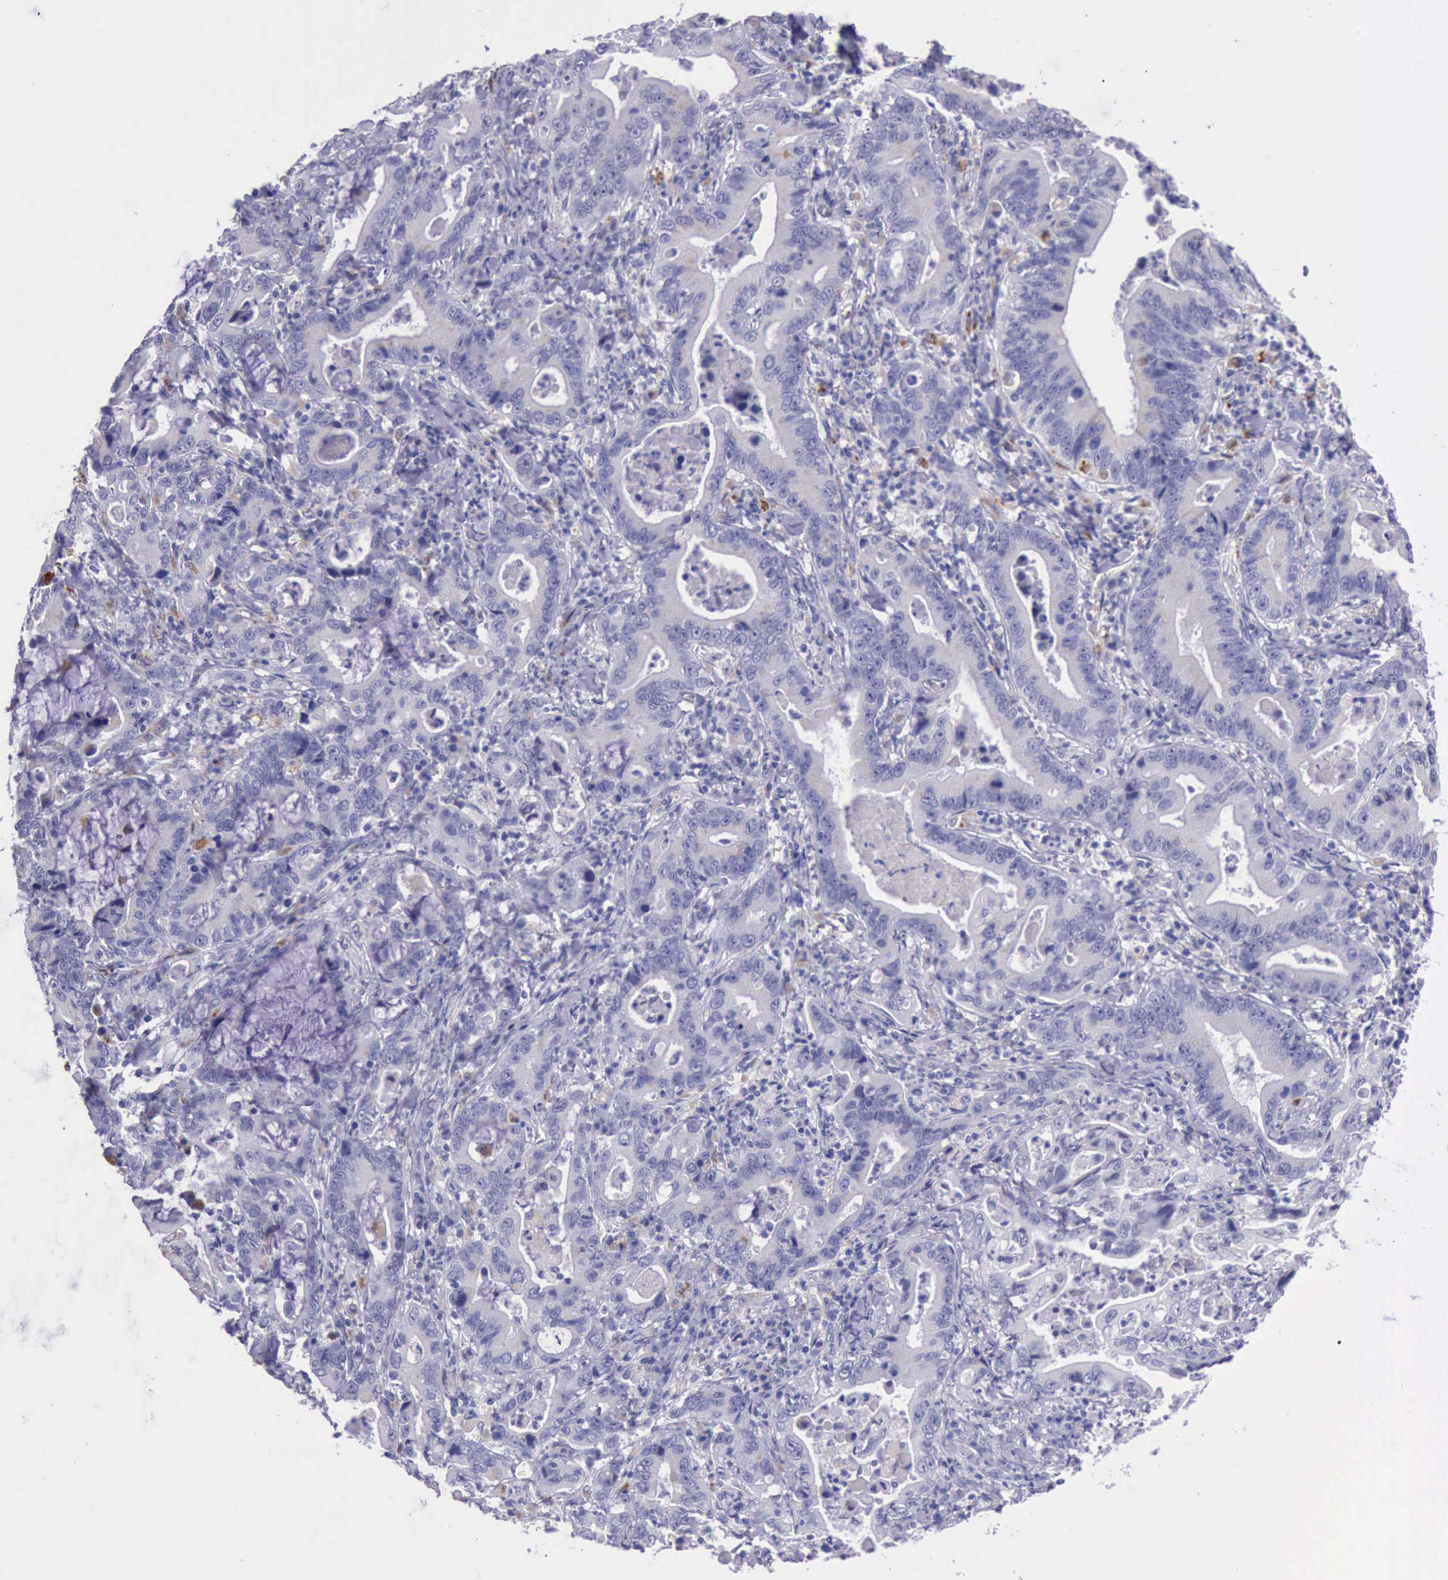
{"staining": {"intensity": "weak", "quantity": "<25%", "location": "cytoplasmic/membranous"}, "tissue": "stomach cancer", "cell_type": "Tumor cells", "image_type": "cancer", "snomed": [{"axis": "morphology", "description": "Adenocarcinoma, NOS"}, {"axis": "topography", "description": "Stomach, upper"}], "caption": "Tumor cells are negative for protein expression in human stomach cancer.", "gene": "GLA", "patient": {"sex": "male", "age": 63}}